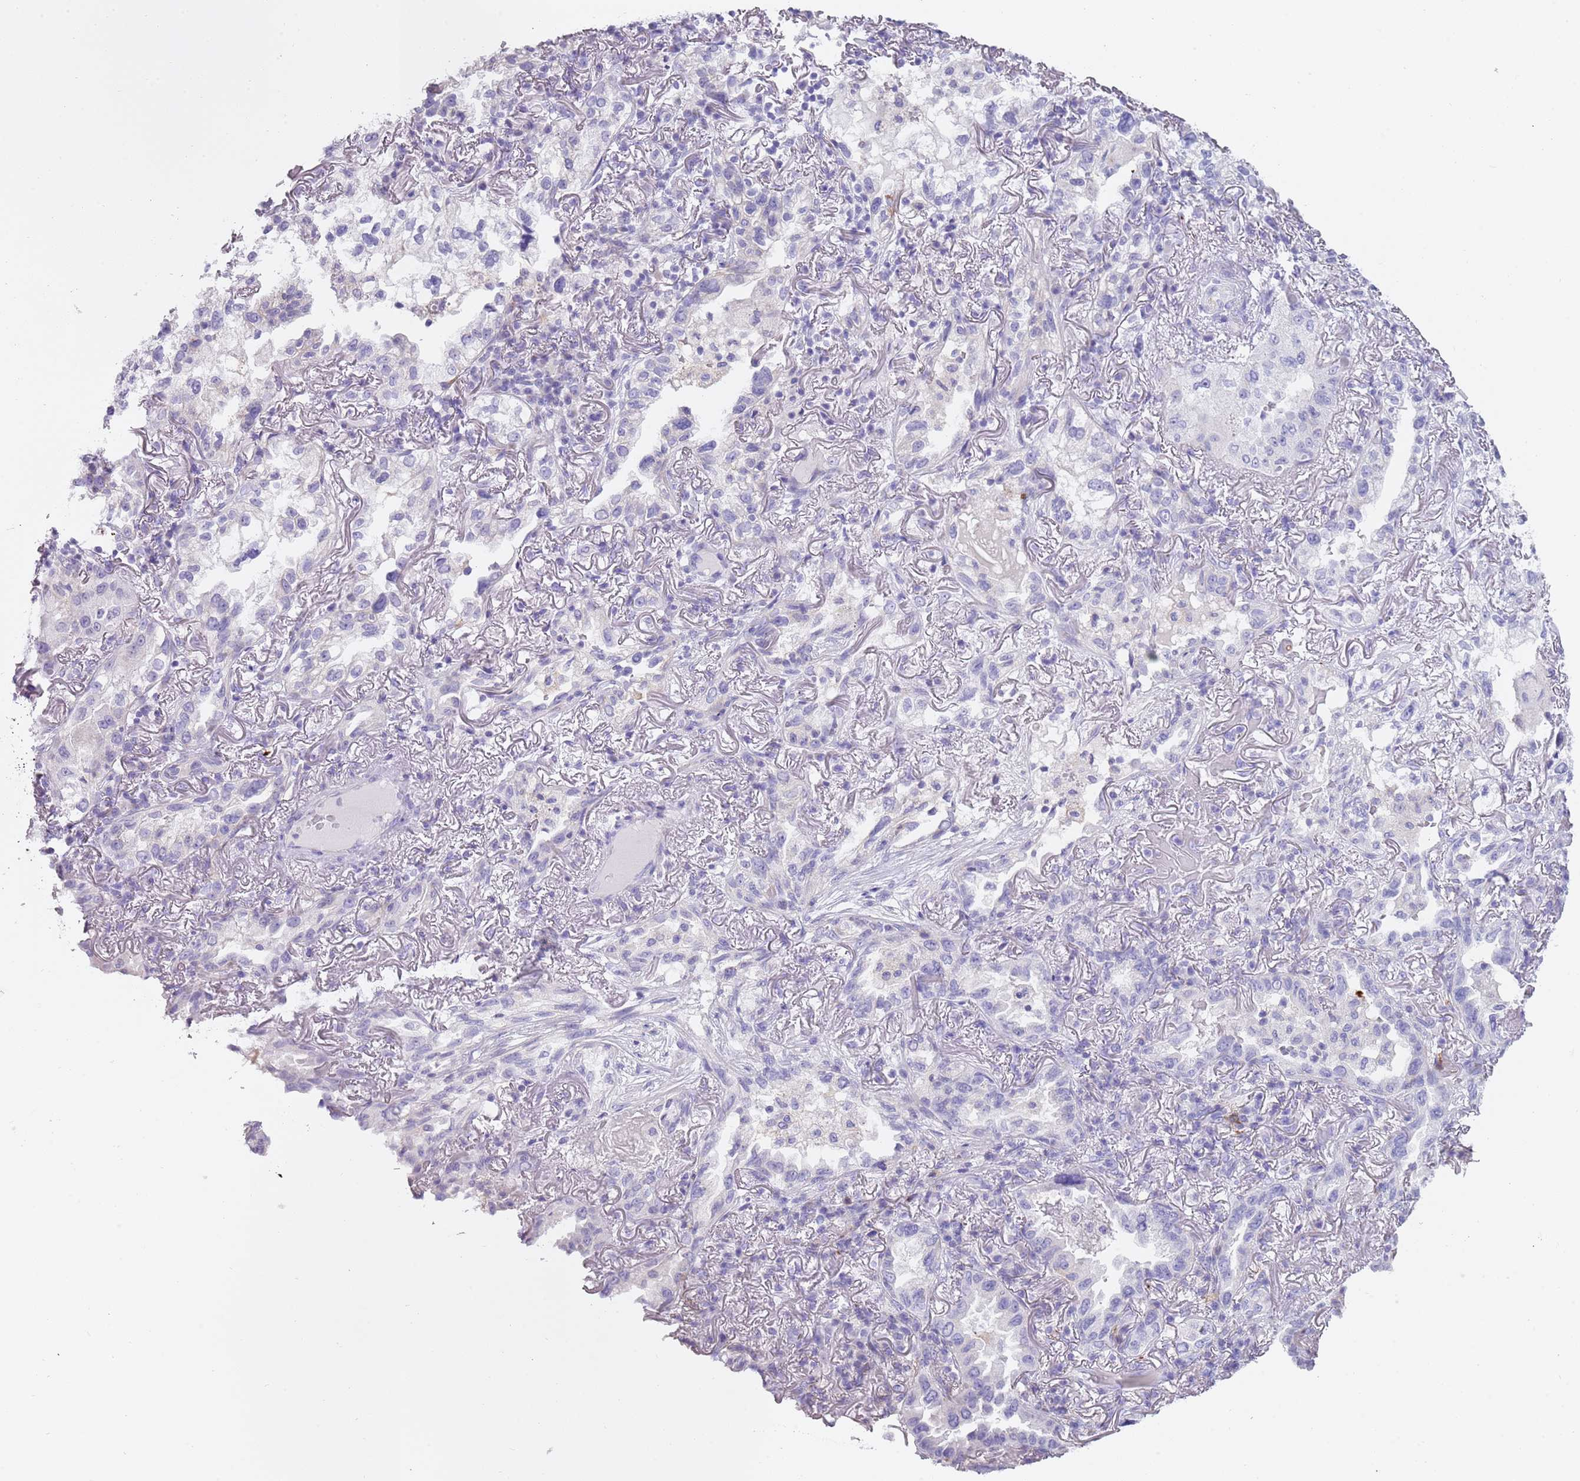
{"staining": {"intensity": "negative", "quantity": "none", "location": "none"}, "tissue": "lung cancer", "cell_type": "Tumor cells", "image_type": "cancer", "snomed": [{"axis": "morphology", "description": "Adenocarcinoma, NOS"}, {"axis": "topography", "description": "Lung"}], "caption": "This is an immunohistochemistry histopathology image of human lung cancer. There is no staining in tumor cells.", "gene": "NBPF20", "patient": {"sex": "female", "age": 69}}